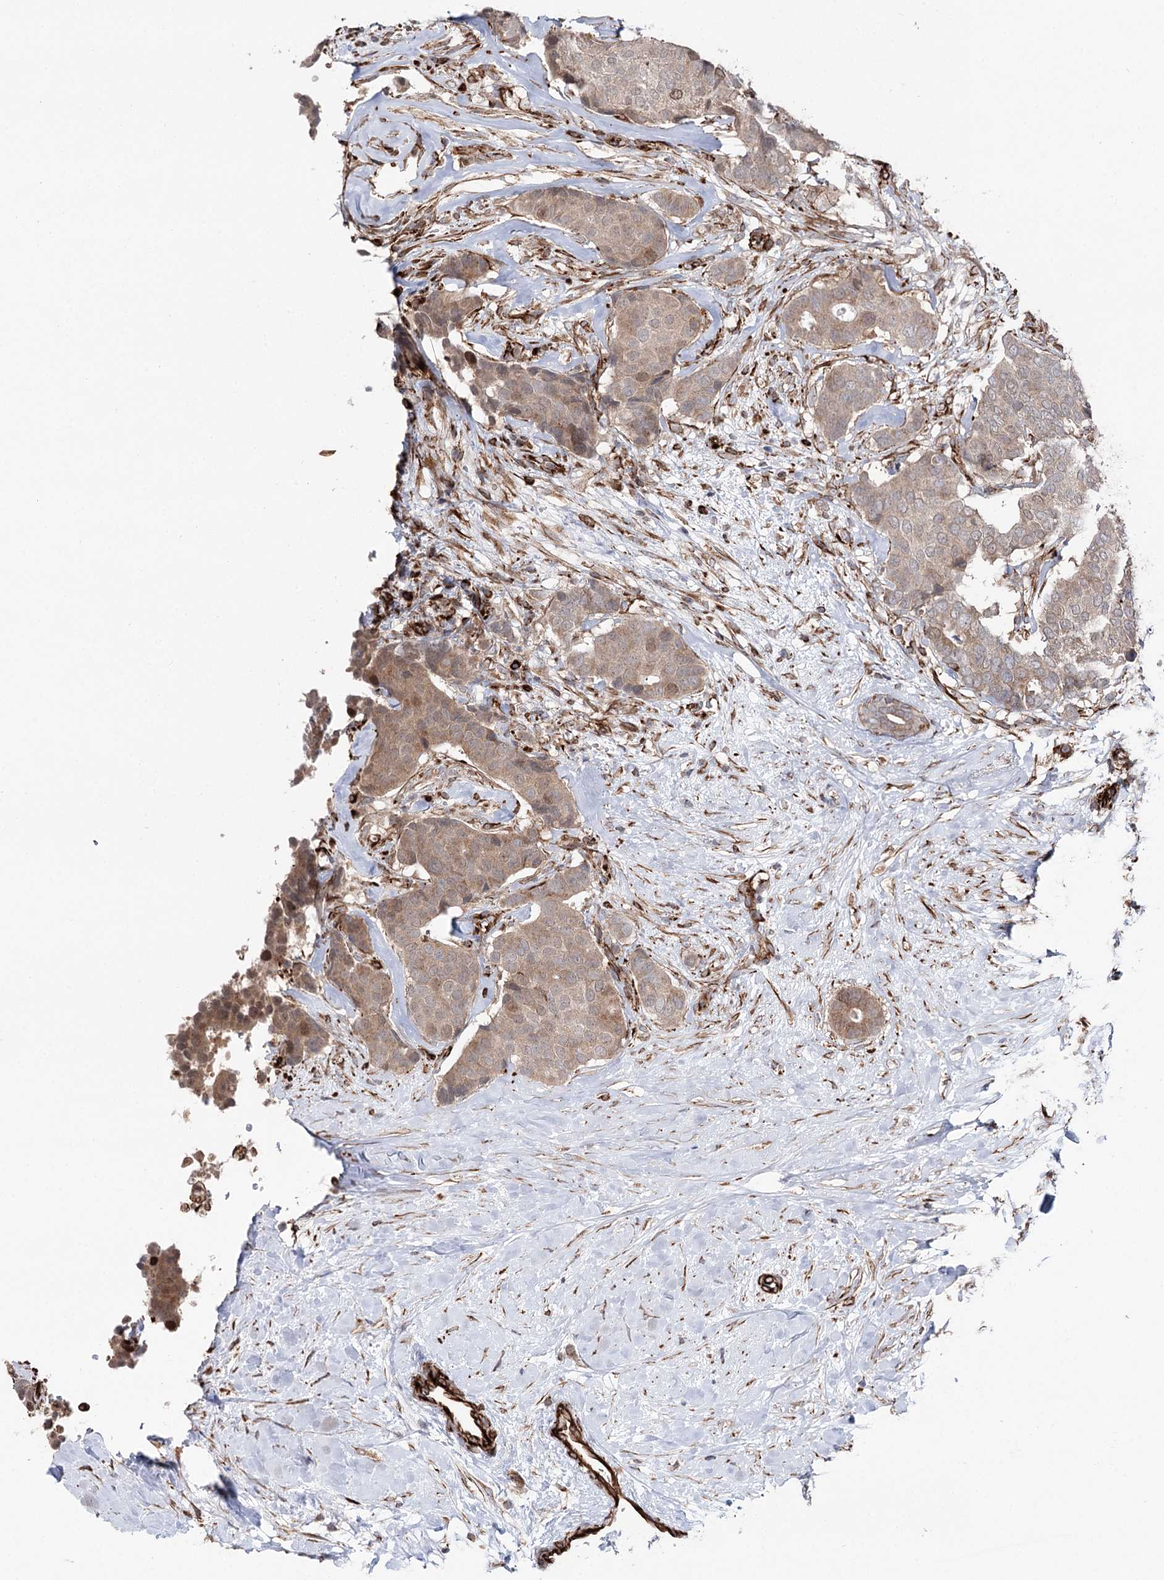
{"staining": {"intensity": "weak", "quantity": ">75%", "location": "cytoplasmic/membranous,nuclear"}, "tissue": "breast cancer", "cell_type": "Tumor cells", "image_type": "cancer", "snomed": [{"axis": "morphology", "description": "Duct carcinoma"}, {"axis": "topography", "description": "Breast"}], "caption": "The image displays immunohistochemical staining of breast cancer. There is weak cytoplasmic/membranous and nuclear expression is appreciated in about >75% of tumor cells.", "gene": "MIB1", "patient": {"sex": "female", "age": 75}}